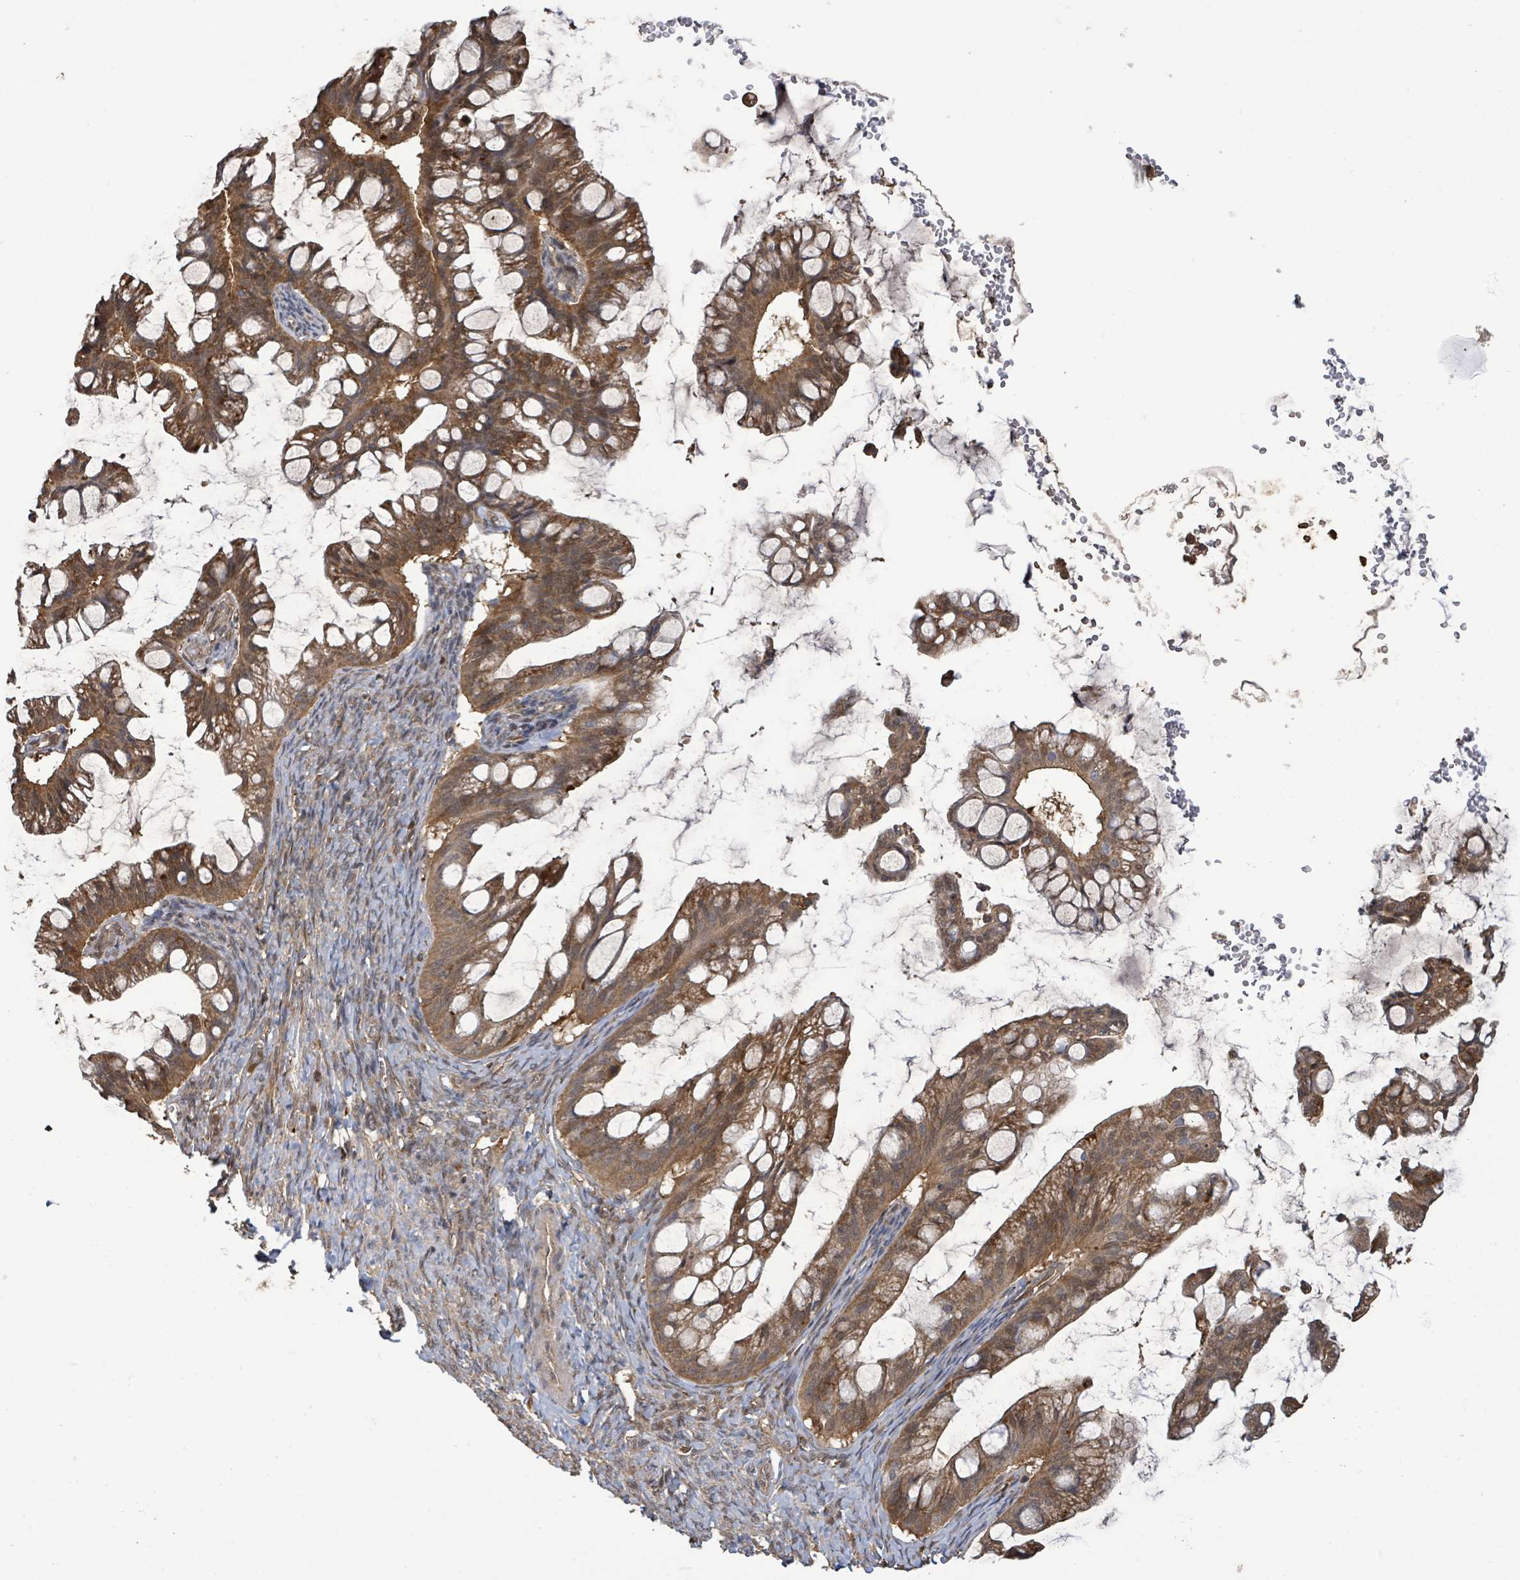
{"staining": {"intensity": "moderate", "quantity": ">75%", "location": "cytoplasmic/membranous"}, "tissue": "ovarian cancer", "cell_type": "Tumor cells", "image_type": "cancer", "snomed": [{"axis": "morphology", "description": "Cystadenocarcinoma, mucinous, NOS"}, {"axis": "topography", "description": "Ovary"}], "caption": "Moderate cytoplasmic/membranous expression is appreciated in approximately >75% of tumor cells in ovarian mucinous cystadenocarcinoma. (DAB = brown stain, brightfield microscopy at high magnification).", "gene": "ARPIN", "patient": {"sex": "female", "age": 73}}